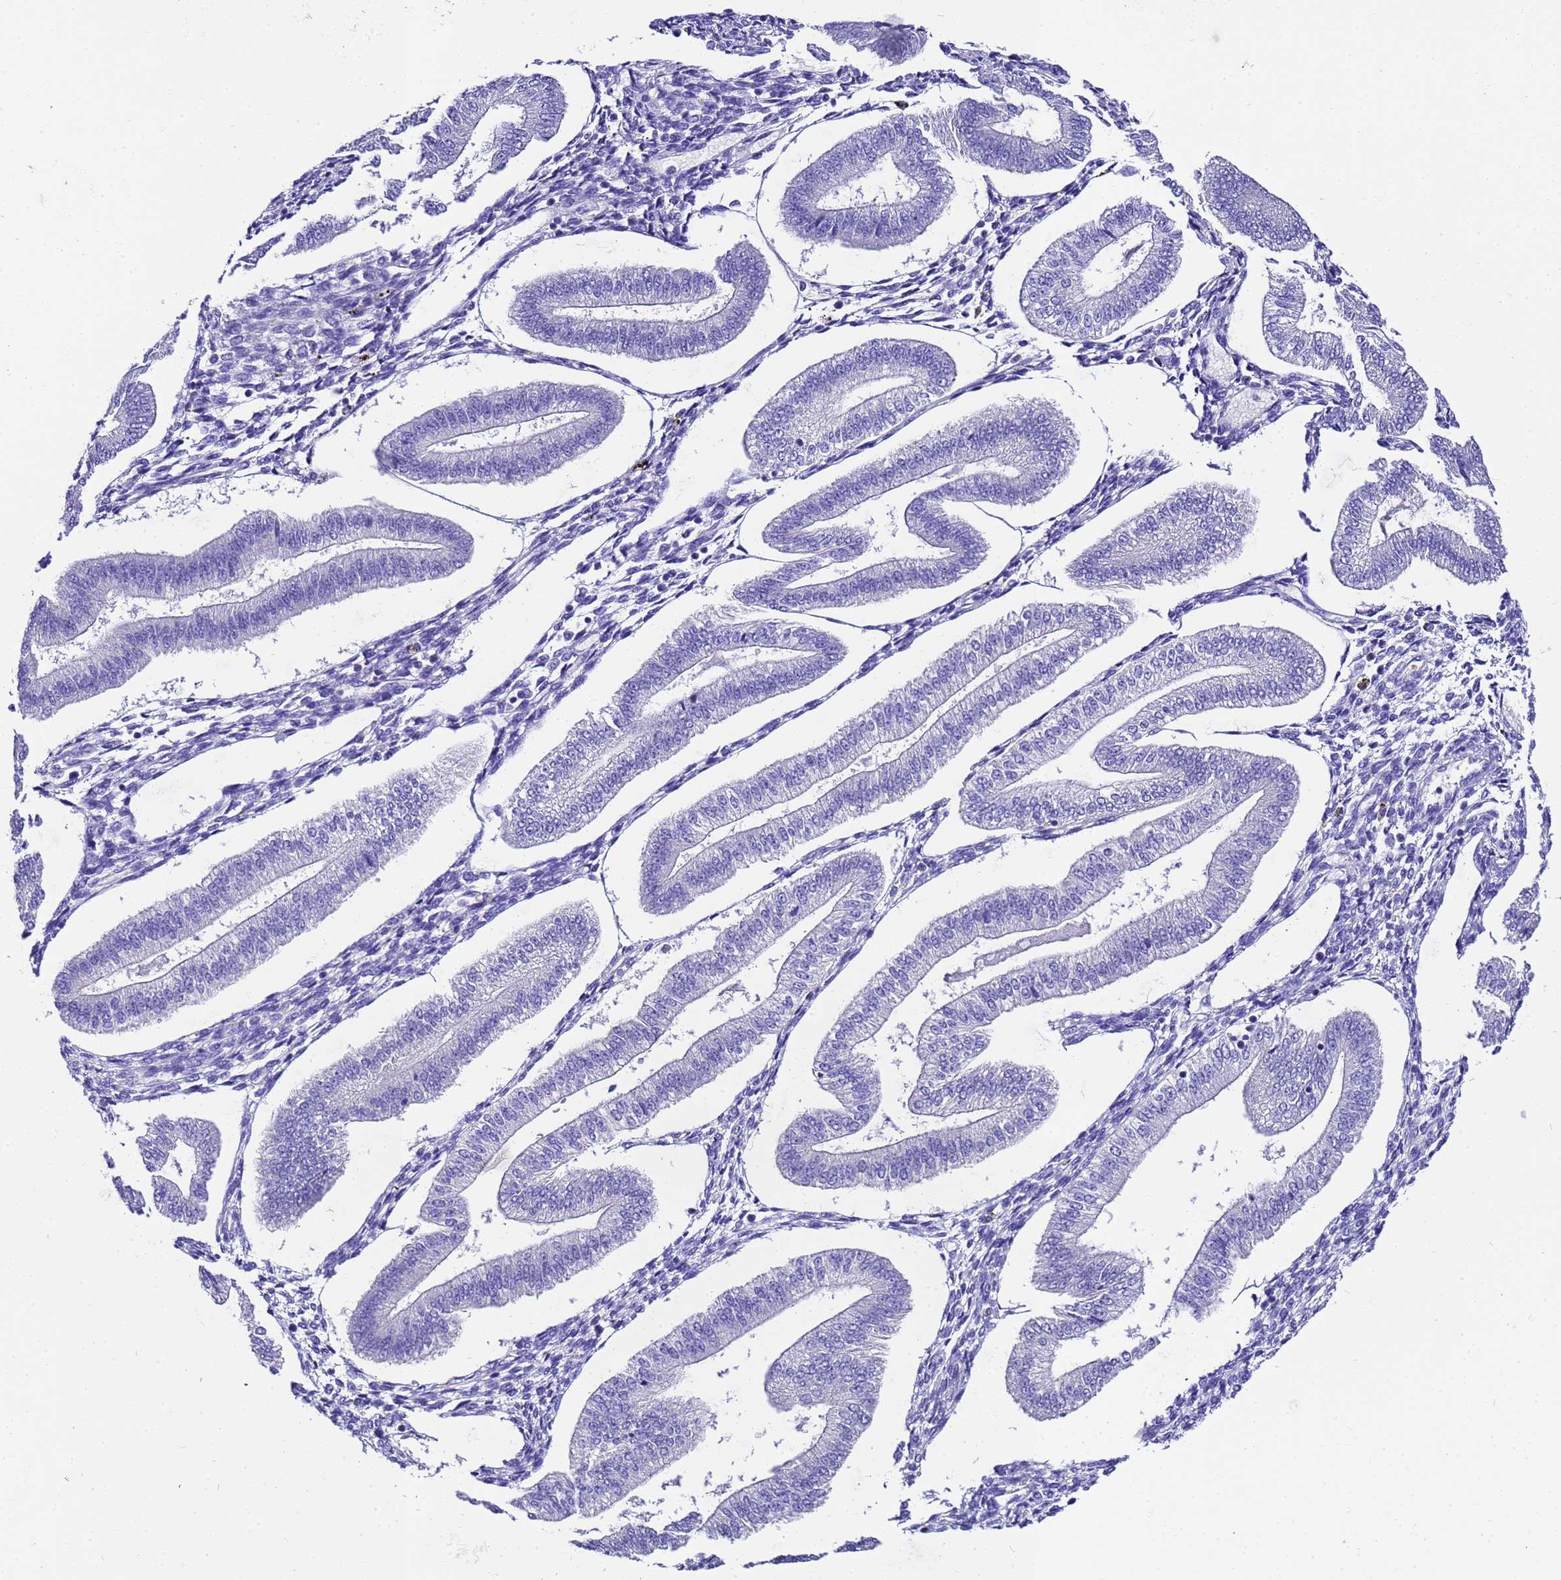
{"staining": {"intensity": "negative", "quantity": "none", "location": "none"}, "tissue": "endometrium", "cell_type": "Cells in endometrial stroma", "image_type": "normal", "snomed": [{"axis": "morphology", "description": "Normal tissue, NOS"}, {"axis": "topography", "description": "Endometrium"}], "caption": "There is no significant positivity in cells in endometrial stroma of endometrium. (Brightfield microscopy of DAB (3,3'-diaminobenzidine) immunohistochemistry at high magnification).", "gene": "UGT2A1", "patient": {"sex": "female", "age": 34}}